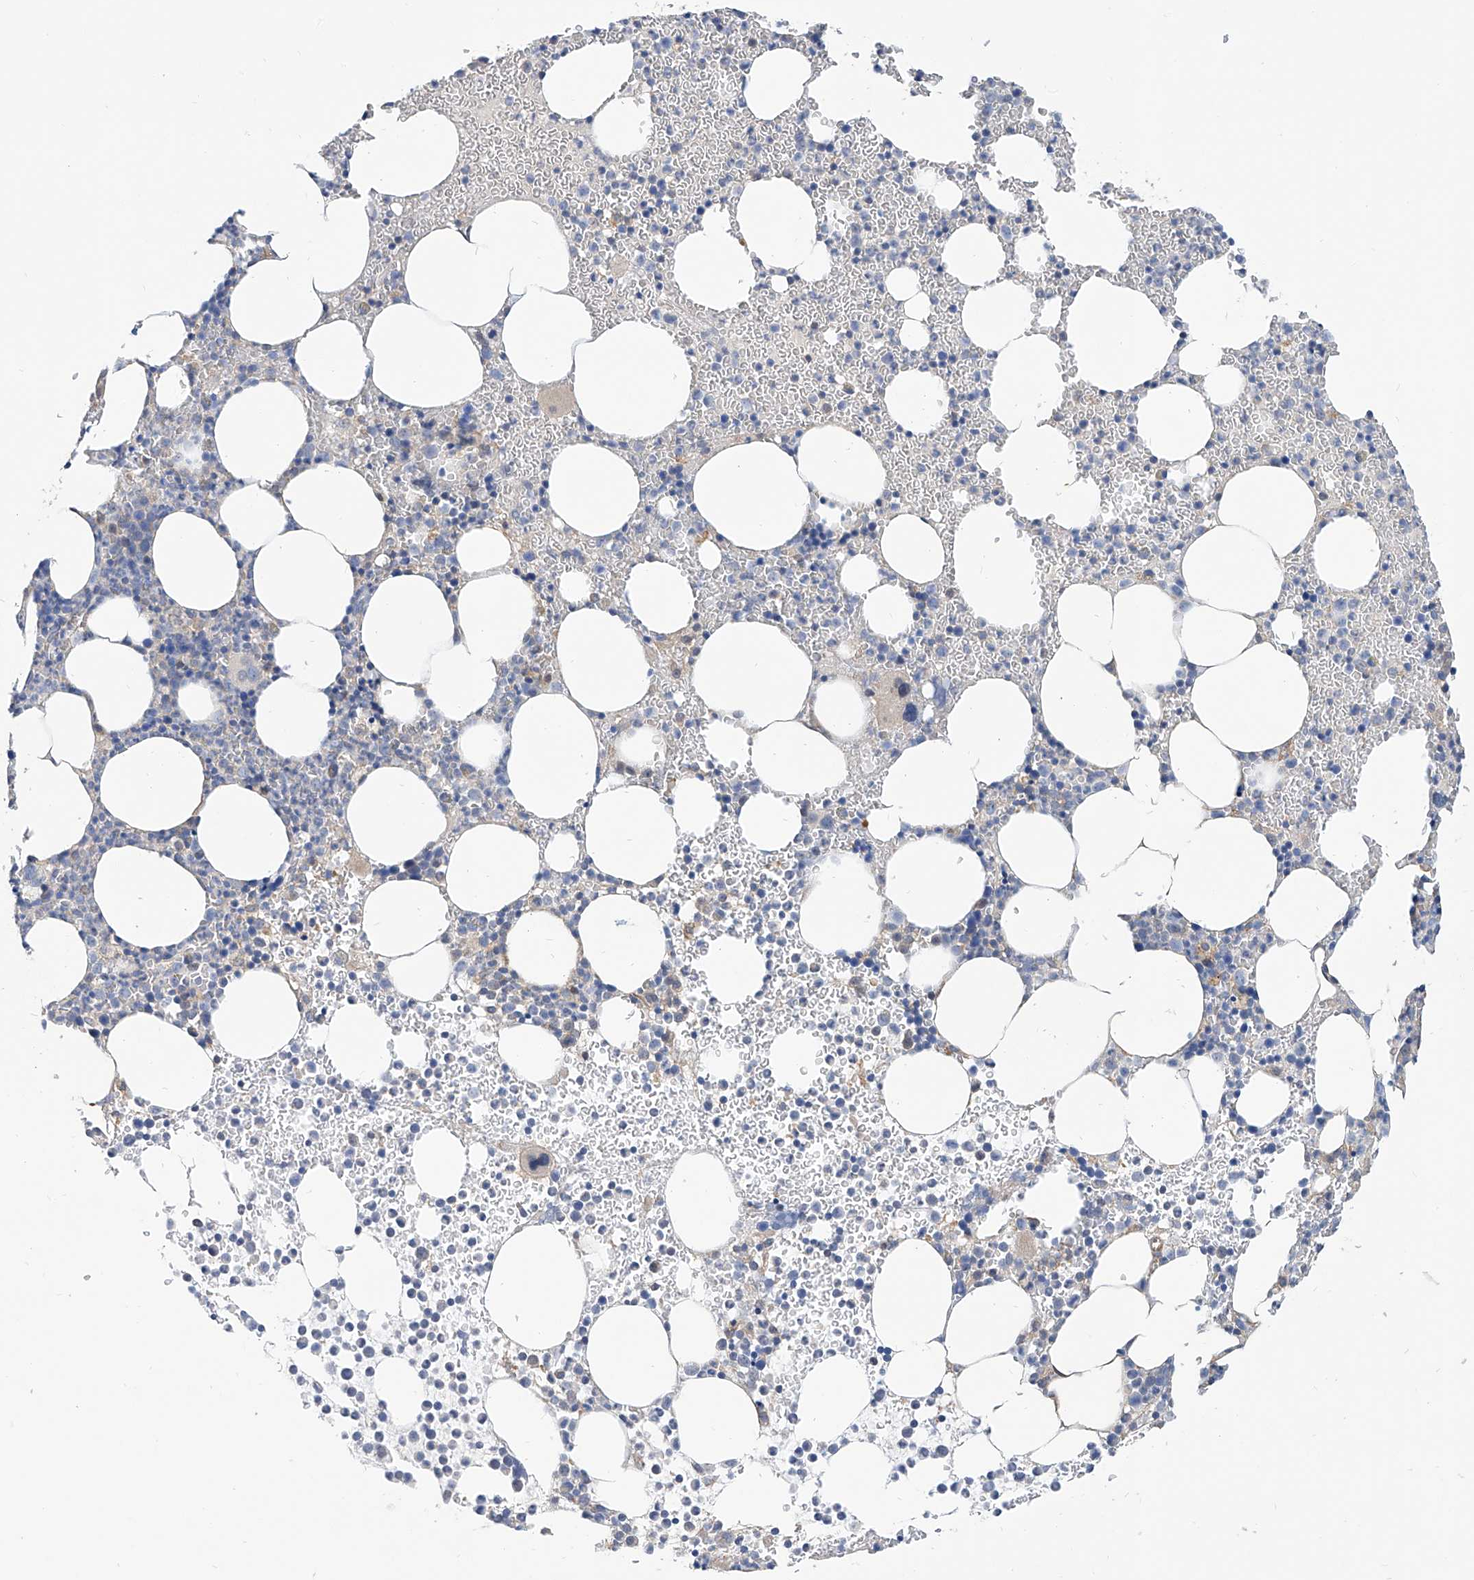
{"staining": {"intensity": "negative", "quantity": "none", "location": "none"}, "tissue": "bone marrow", "cell_type": "Hematopoietic cells", "image_type": "normal", "snomed": [{"axis": "morphology", "description": "Normal tissue, NOS"}, {"axis": "topography", "description": "Bone marrow"}], "caption": "A micrograph of bone marrow stained for a protein demonstrates no brown staining in hematopoietic cells. (Brightfield microscopy of DAB (3,3'-diaminobenzidine) IHC at high magnification).", "gene": "MAGEE2", "patient": {"sex": "female", "age": 78}}